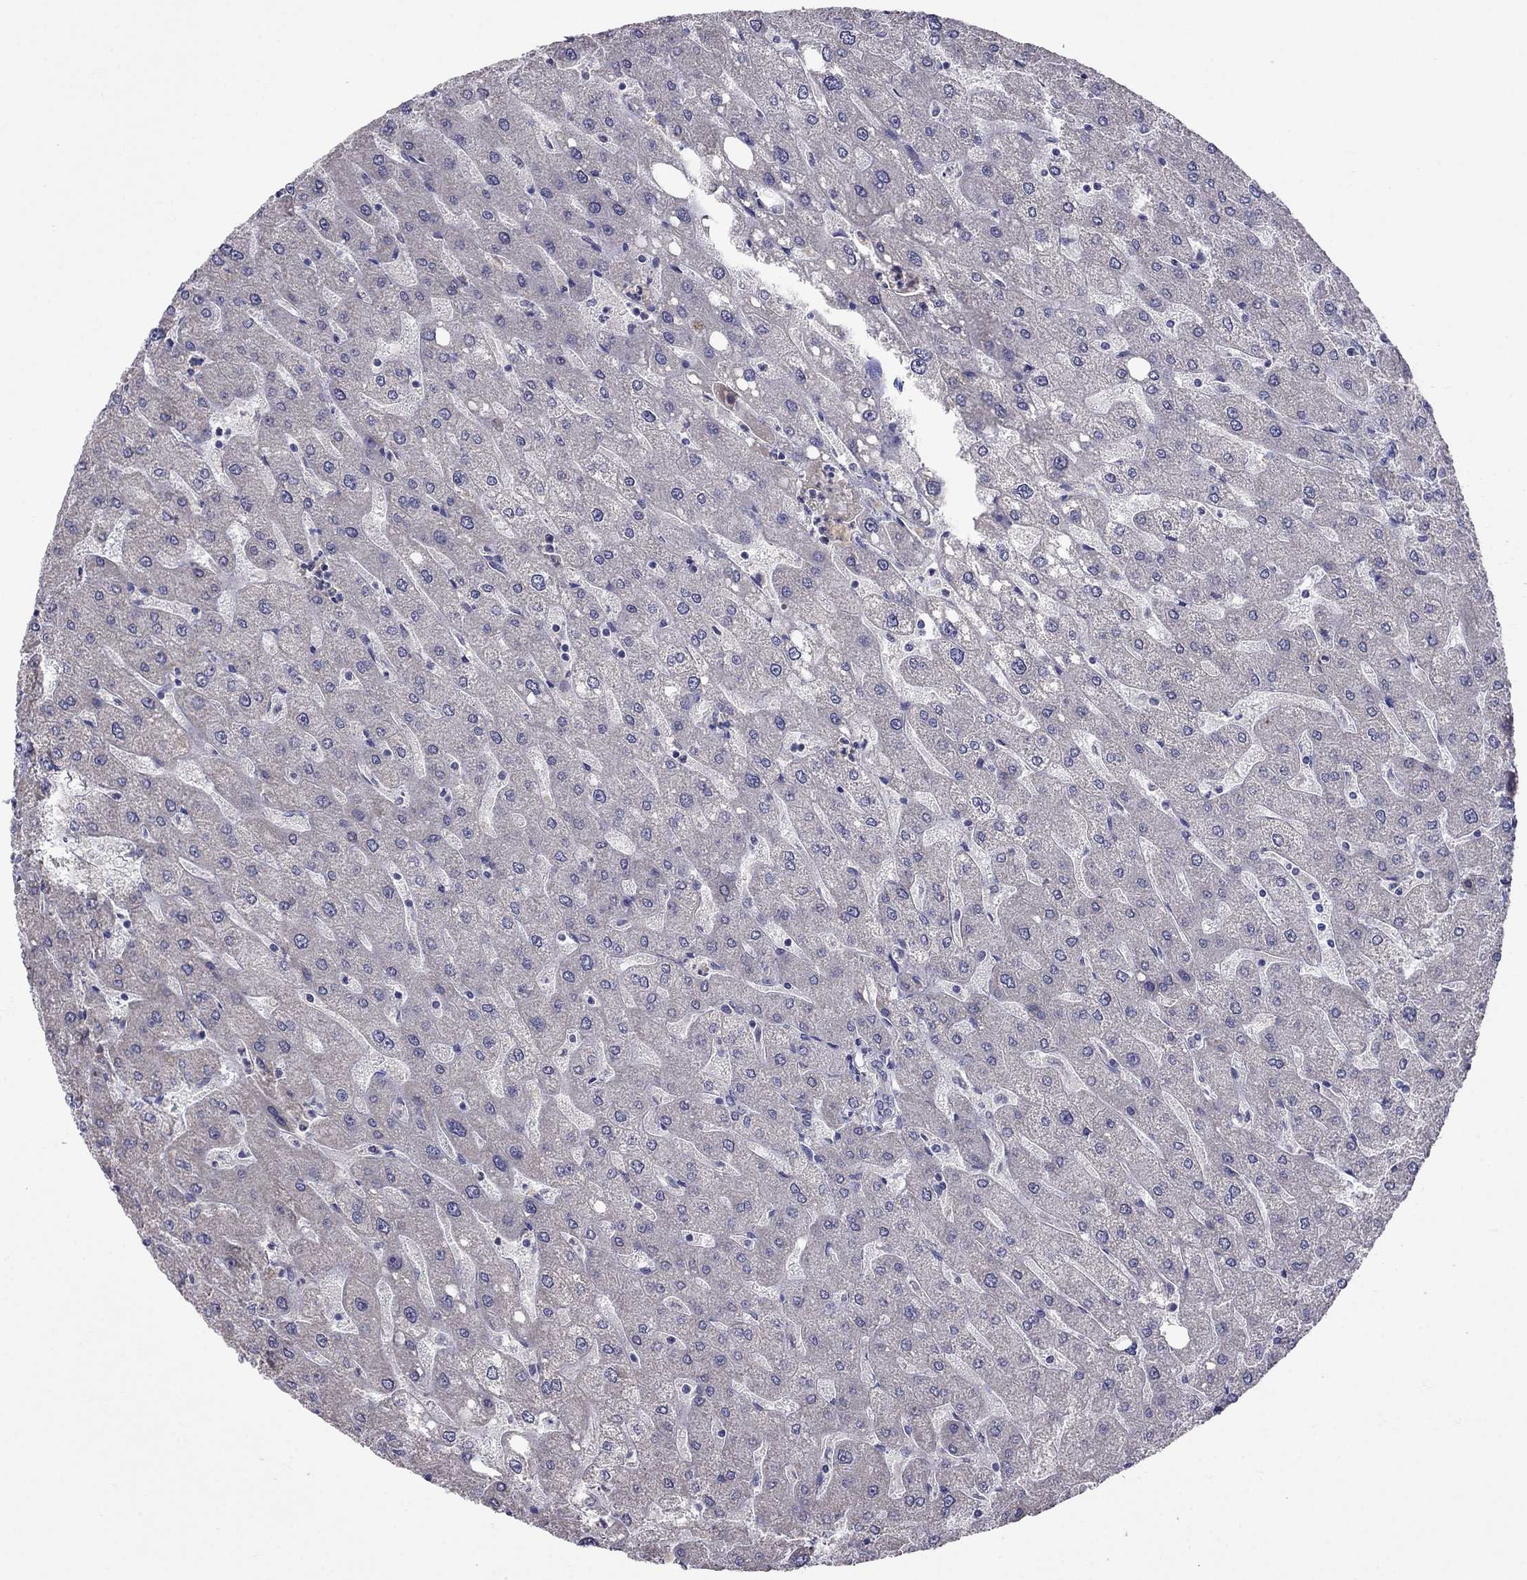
{"staining": {"intensity": "negative", "quantity": "none", "location": "none"}, "tissue": "liver", "cell_type": "Cholangiocytes", "image_type": "normal", "snomed": [{"axis": "morphology", "description": "Normal tissue, NOS"}, {"axis": "topography", "description": "Liver"}], "caption": "Immunohistochemical staining of benign liver exhibits no significant staining in cholangiocytes. The staining is performed using DAB (3,3'-diaminobenzidine) brown chromogen with nuclei counter-stained in using hematoxylin.", "gene": "LRRC39", "patient": {"sex": "male", "age": 67}}